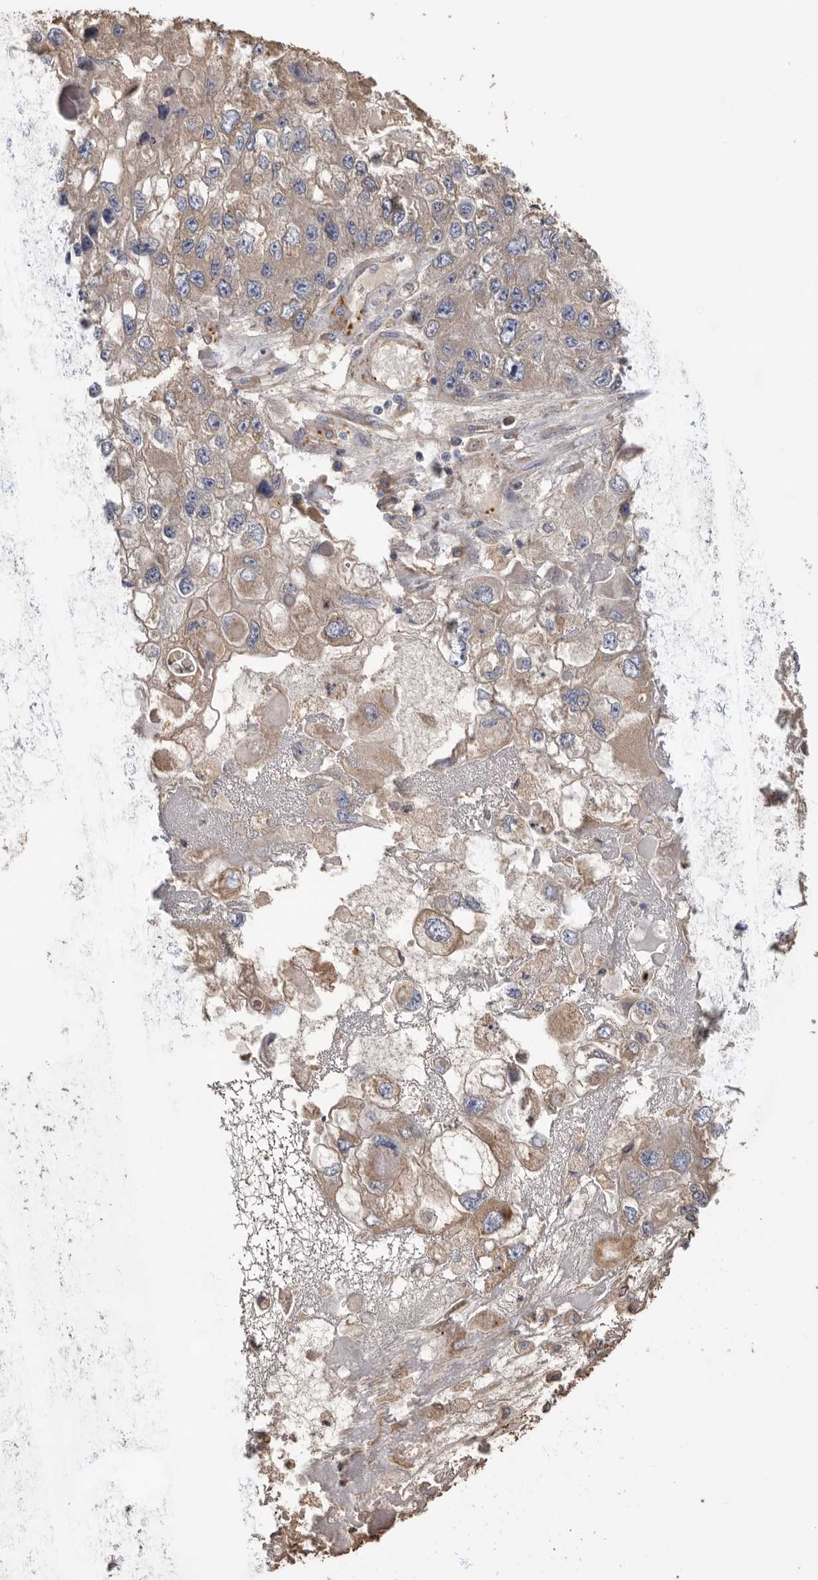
{"staining": {"intensity": "weak", "quantity": ">75%", "location": "cytoplasmic/membranous"}, "tissue": "endometrial cancer", "cell_type": "Tumor cells", "image_type": "cancer", "snomed": [{"axis": "morphology", "description": "Adenocarcinoma, NOS"}, {"axis": "topography", "description": "Endometrium"}], "caption": "Immunohistochemistry (IHC) of endometrial adenocarcinoma shows low levels of weak cytoplasmic/membranous positivity in about >75% of tumor cells.", "gene": "CDC42BPB", "patient": {"sex": "female", "age": 49}}